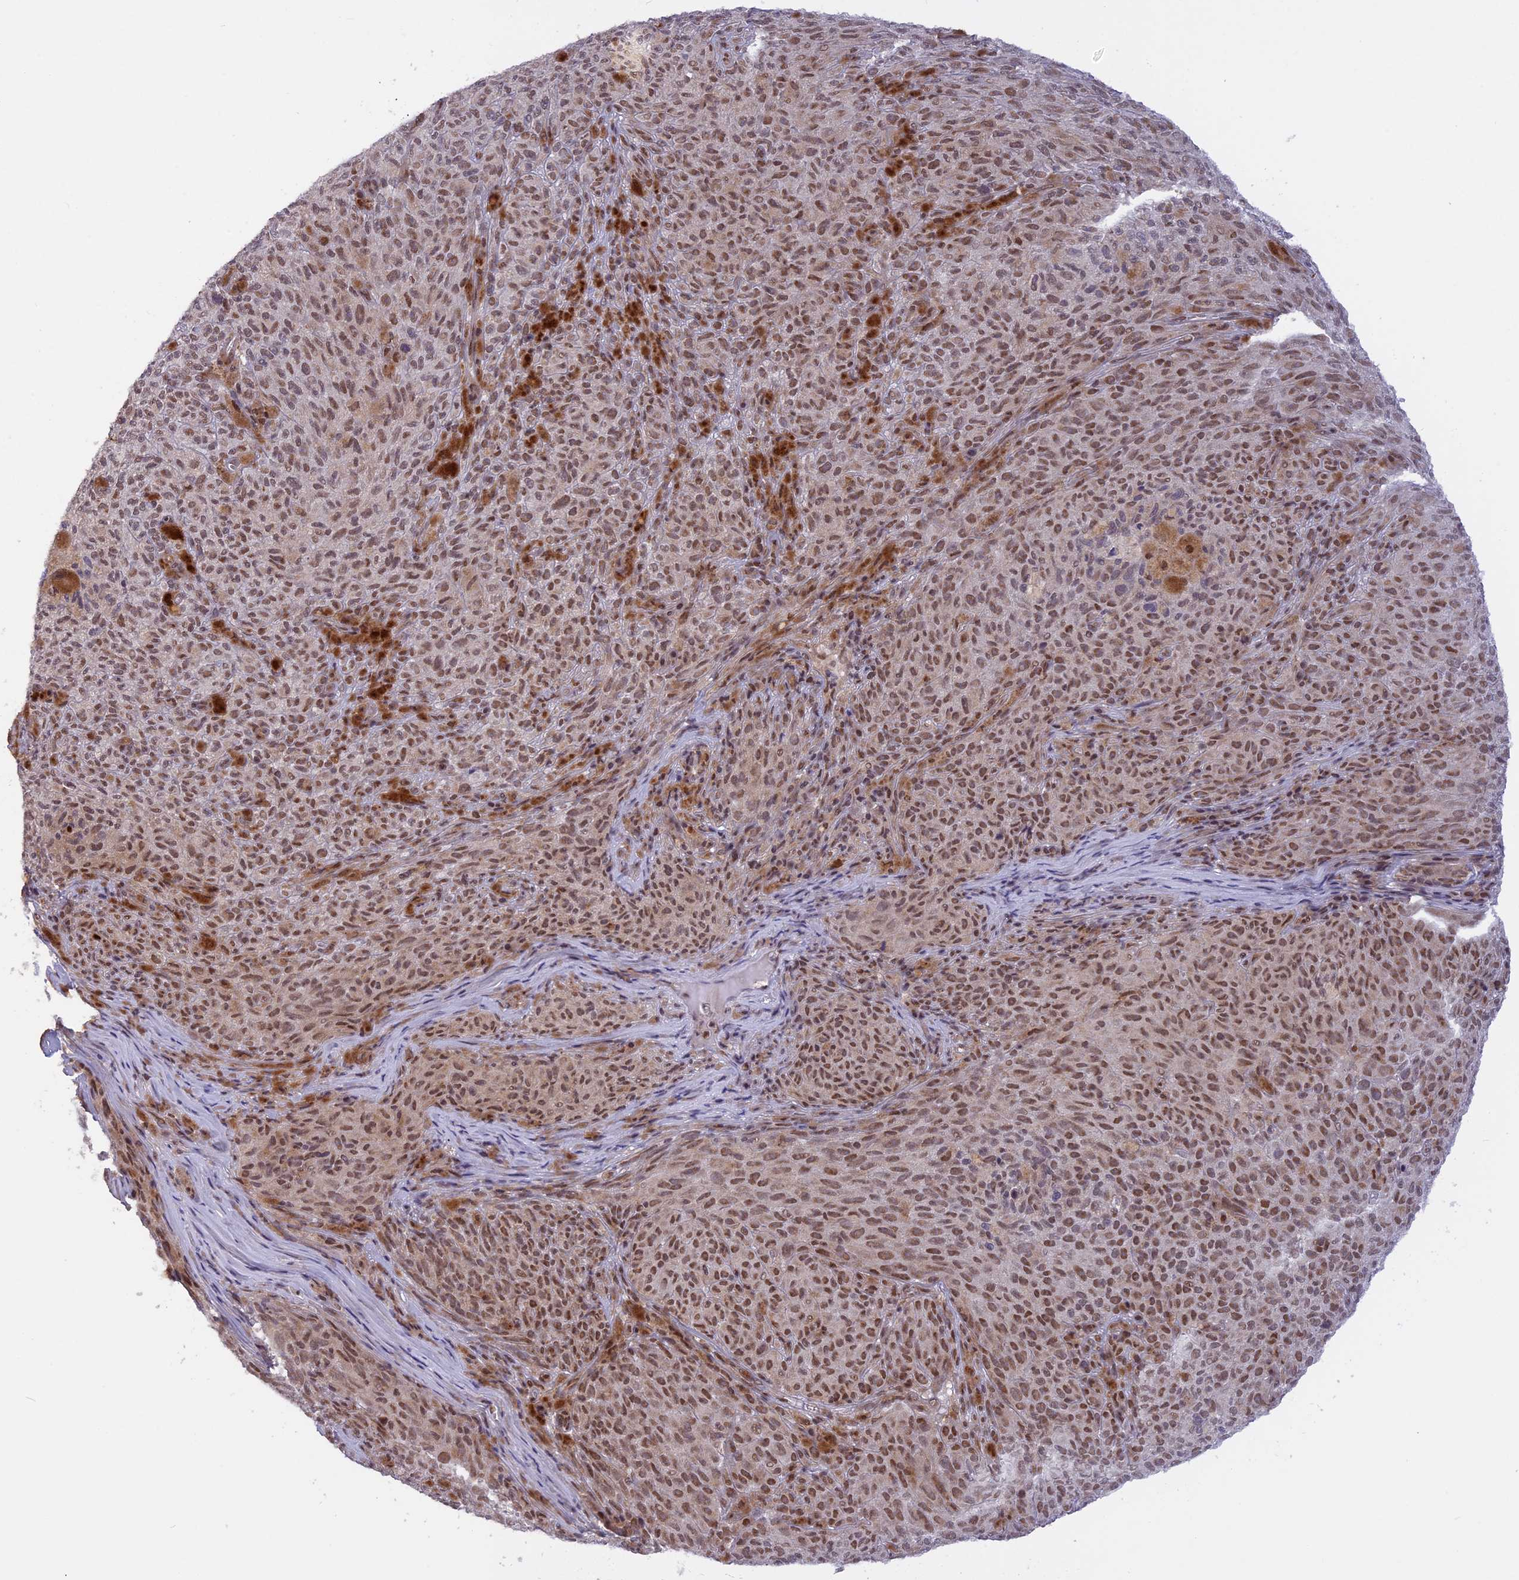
{"staining": {"intensity": "moderate", "quantity": ">75%", "location": "nuclear"}, "tissue": "melanoma", "cell_type": "Tumor cells", "image_type": "cancer", "snomed": [{"axis": "morphology", "description": "Malignant melanoma, NOS"}, {"axis": "topography", "description": "Skin"}], "caption": "An immunohistochemistry (IHC) micrograph of neoplastic tissue is shown. Protein staining in brown labels moderate nuclear positivity in malignant melanoma within tumor cells. The protein of interest is shown in brown color, while the nuclei are stained blue.", "gene": "POLR2C", "patient": {"sex": "female", "age": 82}}